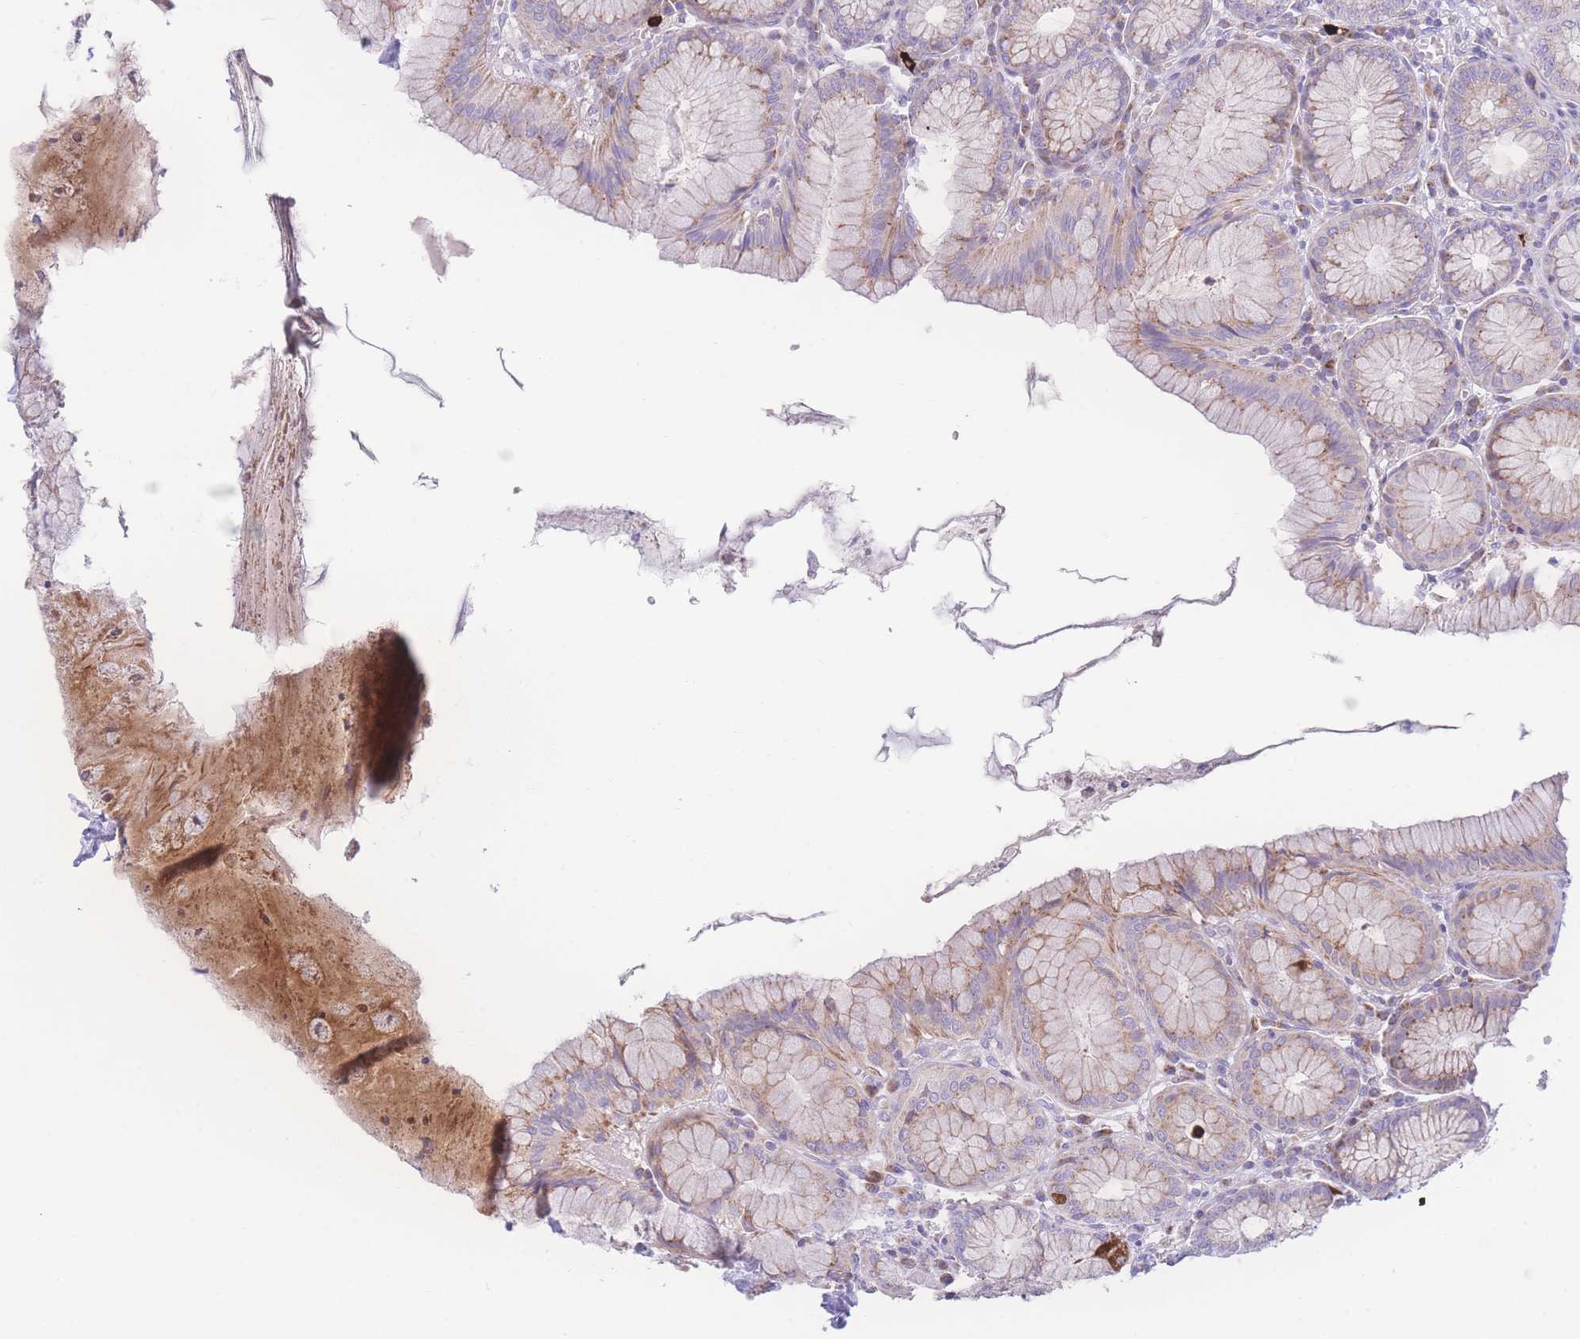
{"staining": {"intensity": "strong", "quantity": "25%-75%", "location": "cytoplasmic/membranous"}, "tissue": "stomach", "cell_type": "Glandular cells", "image_type": "normal", "snomed": [{"axis": "morphology", "description": "Normal tissue, NOS"}, {"axis": "topography", "description": "Stomach"}], "caption": "Glandular cells show high levels of strong cytoplasmic/membranous expression in about 25%-75% of cells in unremarkable human stomach.", "gene": "NBEAL1", "patient": {"sex": "male", "age": 55}}